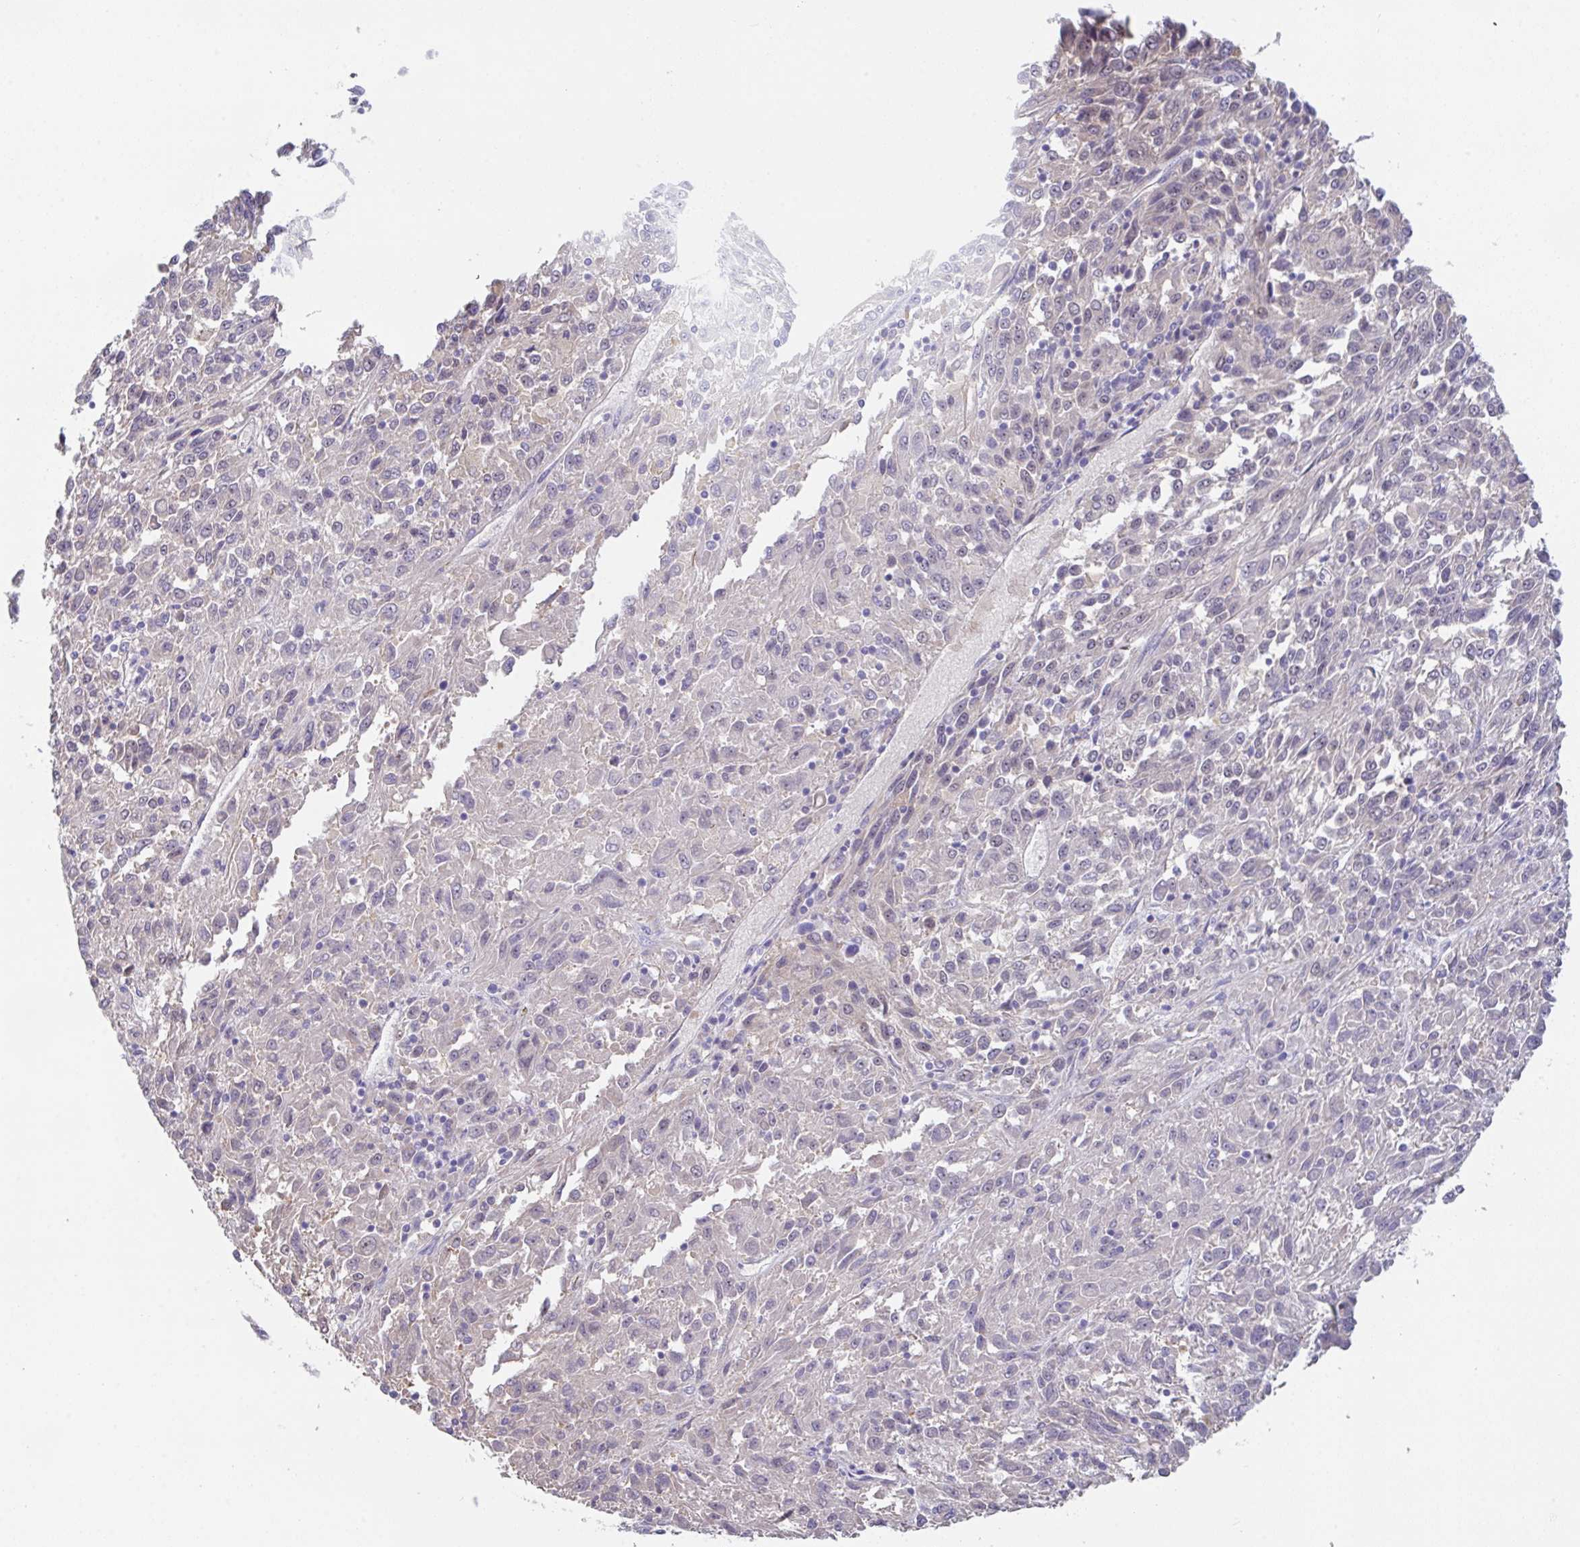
{"staining": {"intensity": "negative", "quantity": "none", "location": "none"}, "tissue": "melanoma", "cell_type": "Tumor cells", "image_type": "cancer", "snomed": [{"axis": "morphology", "description": "Malignant melanoma, Metastatic site"}, {"axis": "topography", "description": "Lung"}], "caption": "The immunohistochemistry image has no significant expression in tumor cells of malignant melanoma (metastatic site) tissue.", "gene": "TFAP2C", "patient": {"sex": "male", "age": 64}}